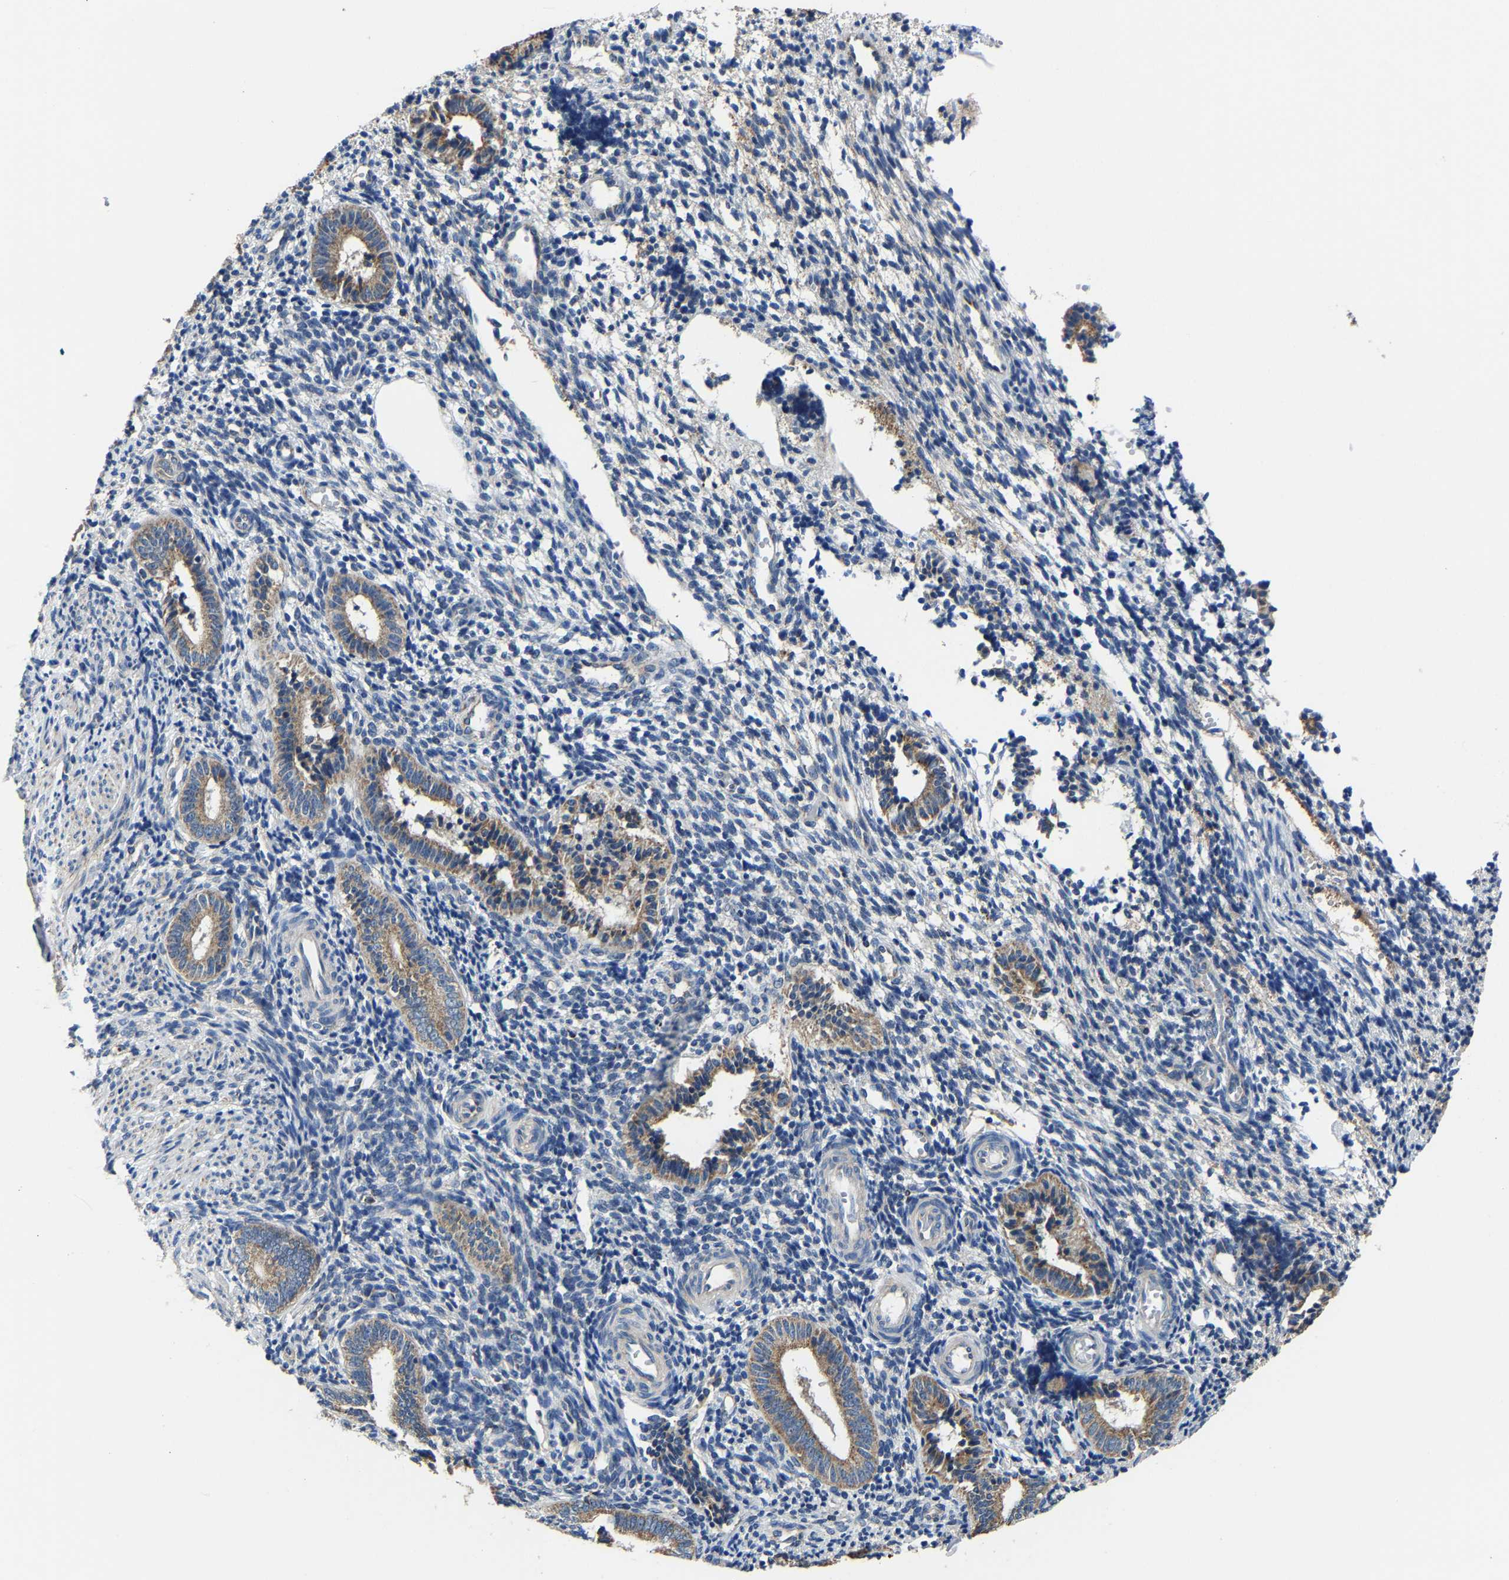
{"staining": {"intensity": "negative", "quantity": "none", "location": "none"}, "tissue": "endometrium", "cell_type": "Cells in endometrial stroma", "image_type": "normal", "snomed": [{"axis": "morphology", "description": "Normal tissue, NOS"}, {"axis": "topography", "description": "Uterus"}, {"axis": "topography", "description": "Endometrium"}], "caption": "Cells in endometrial stroma are negative for brown protein staining in normal endometrium. (DAB (3,3'-diaminobenzidine) IHC visualized using brightfield microscopy, high magnification).", "gene": "AGK", "patient": {"sex": "female", "age": 33}}